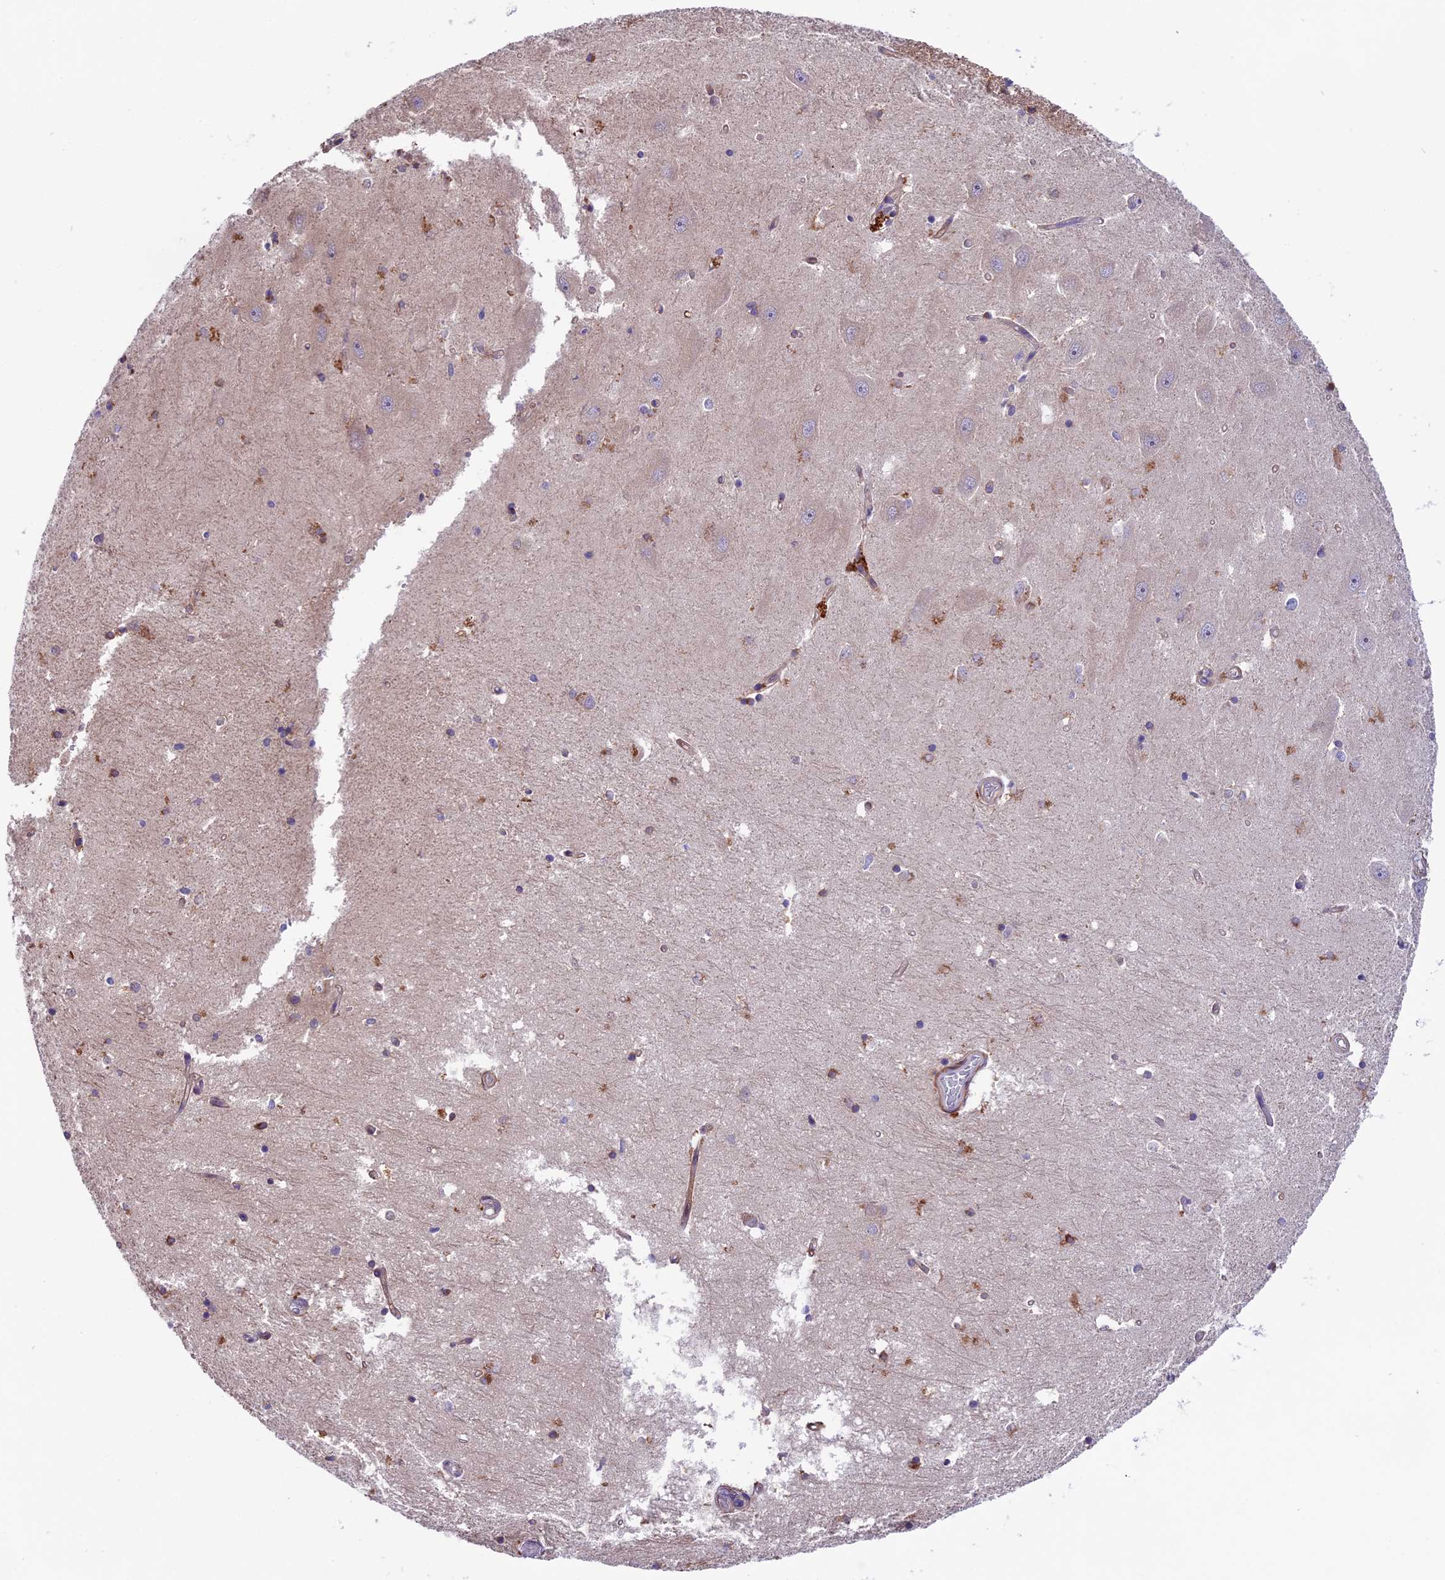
{"staining": {"intensity": "moderate", "quantity": "<25%", "location": "cytoplasmic/membranous"}, "tissue": "hippocampus", "cell_type": "Glial cells", "image_type": "normal", "snomed": [{"axis": "morphology", "description": "Normal tissue, NOS"}, {"axis": "topography", "description": "Hippocampus"}], "caption": "A brown stain labels moderate cytoplasmic/membranous expression of a protein in glial cells of benign hippocampus. Ihc stains the protein of interest in brown and the nuclei are stained blue.", "gene": "COG8", "patient": {"sex": "male", "age": 45}}